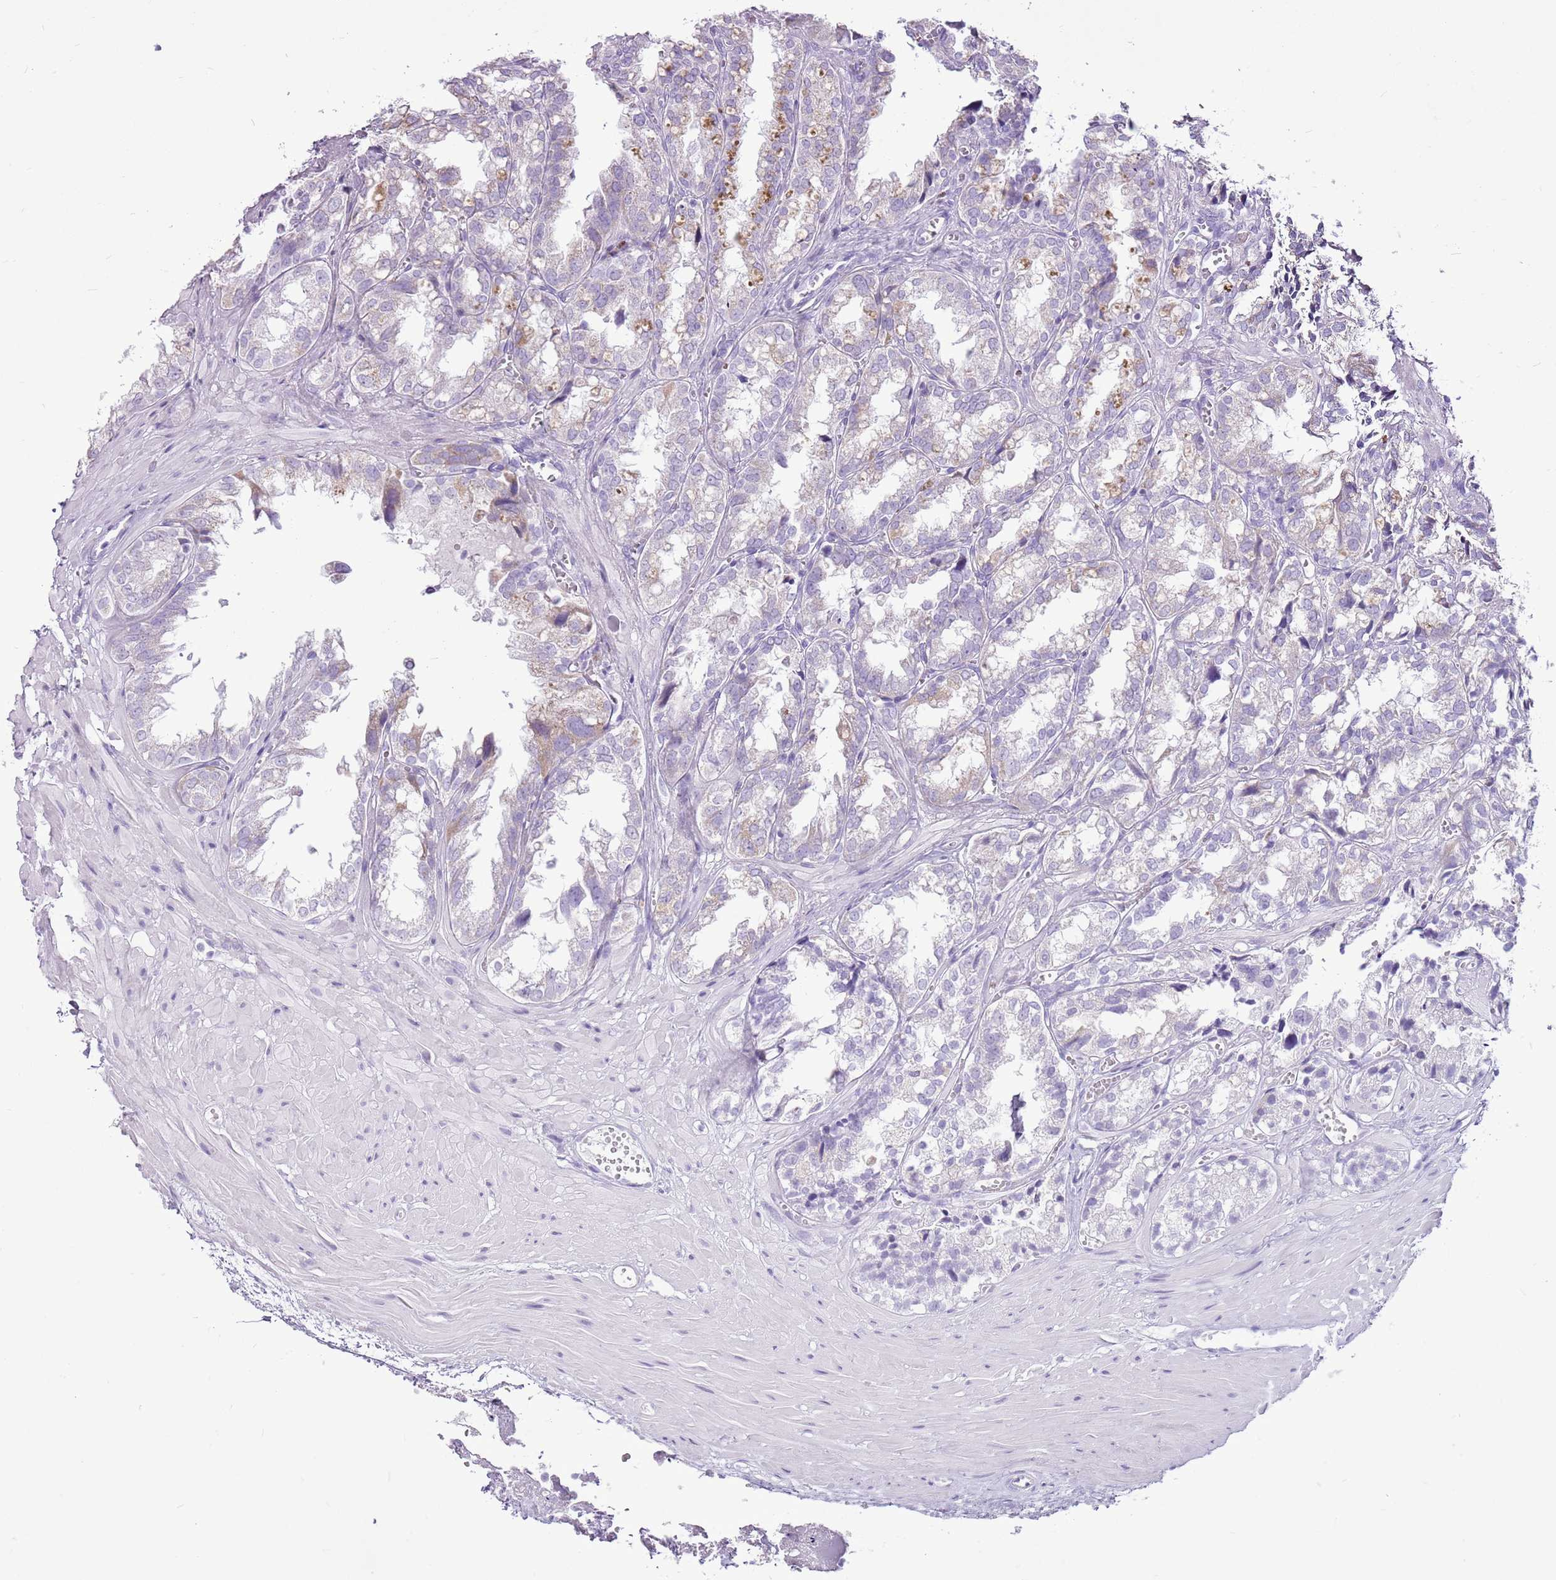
{"staining": {"intensity": "negative", "quantity": "none", "location": "none"}, "tissue": "seminal vesicle", "cell_type": "Glandular cells", "image_type": "normal", "snomed": [{"axis": "morphology", "description": "Normal tissue, NOS"}, {"axis": "topography", "description": "Prostate"}, {"axis": "topography", "description": "Seminal veicle"}], "caption": "Immunohistochemistry (IHC) of benign human seminal vesicle reveals no staining in glandular cells. (Immunohistochemistry, brightfield microscopy, high magnification).", "gene": "CNFN", "patient": {"sex": "male", "age": 51}}